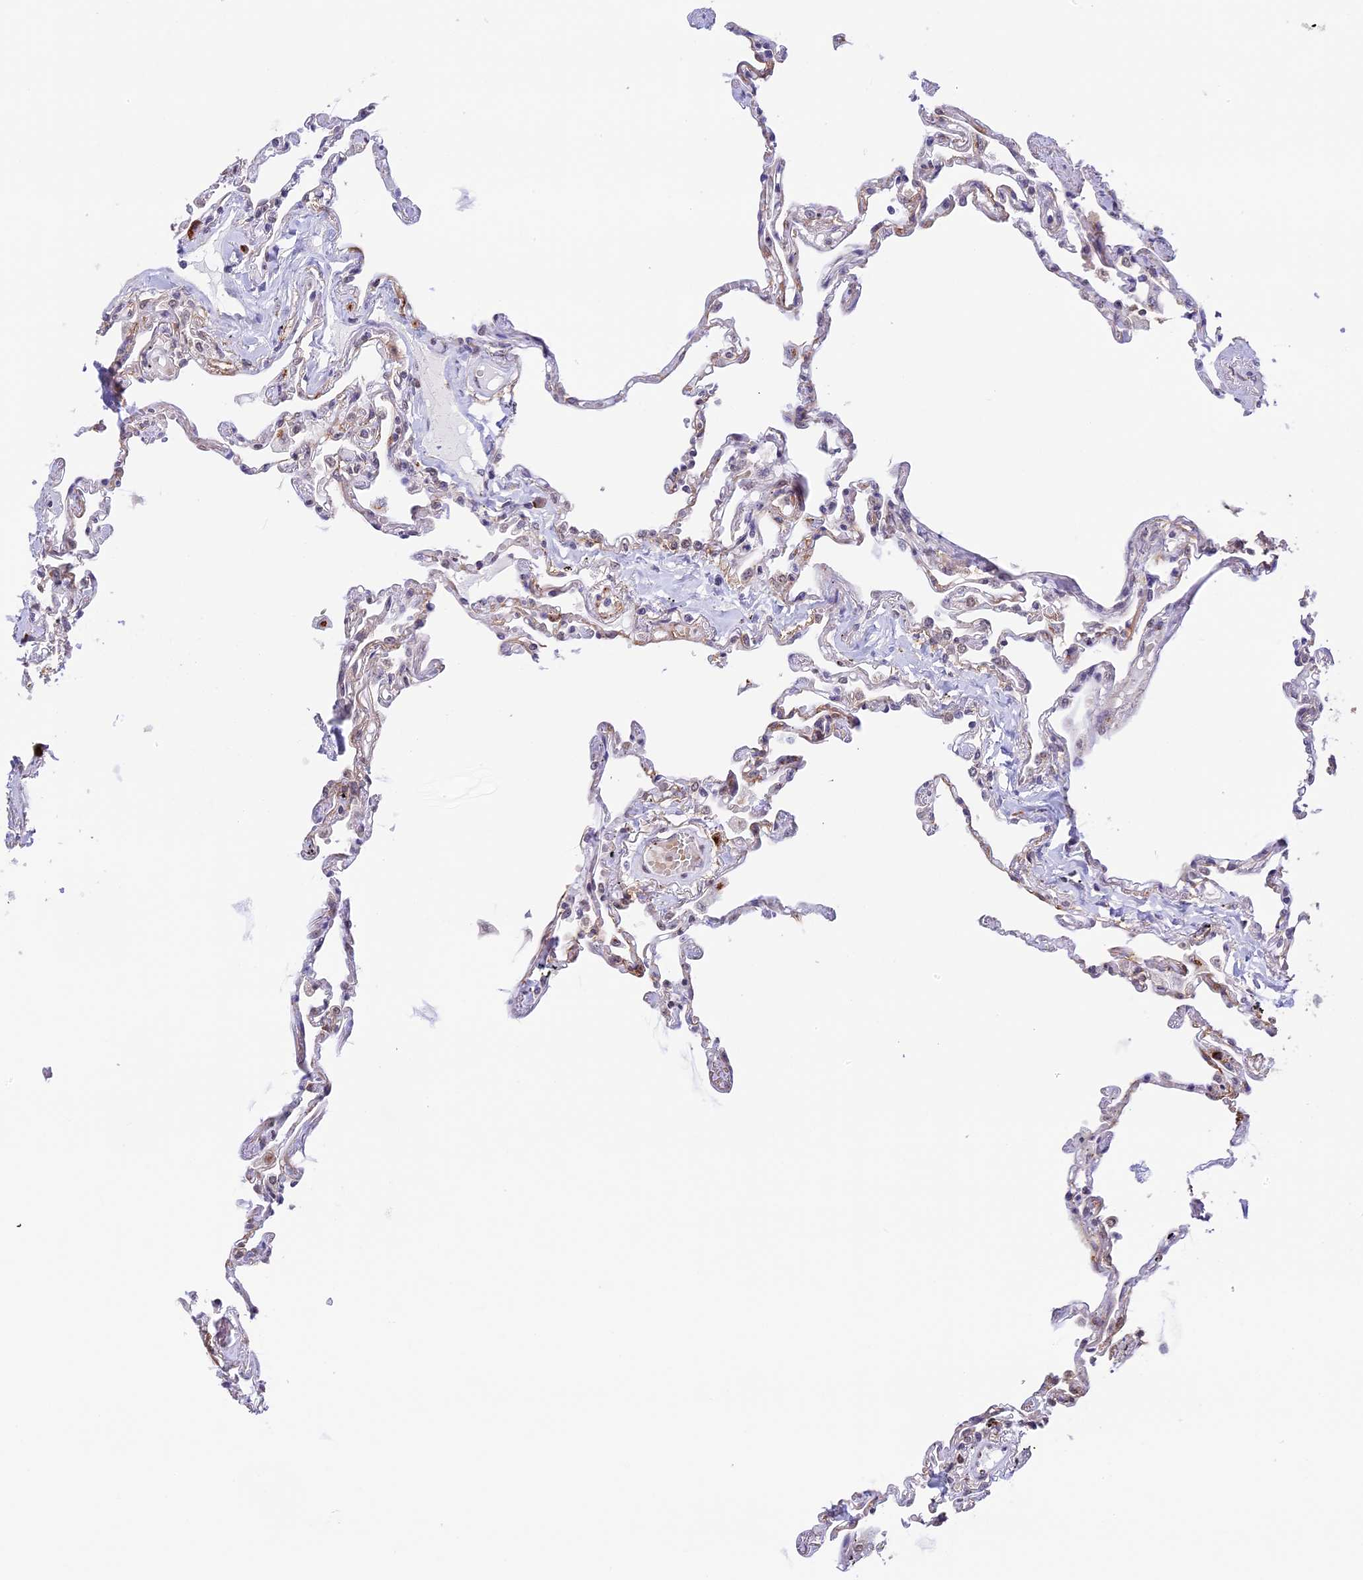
{"staining": {"intensity": "weak", "quantity": "<25%", "location": "cytoplasmic/membranous,nuclear"}, "tissue": "lung", "cell_type": "Alveolar cells", "image_type": "normal", "snomed": [{"axis": "morphology", "description": "Normal tissue, NOS"}, {"axis": "topography", "description": "Lung"}], "caption": "High power microscopy micrograph of an IHC histopathology image of benign lung, revealing no significant positivity in alveolar cells.", "gene": "HEATR5B", "patient": {"sex": "female", "age": 67}}